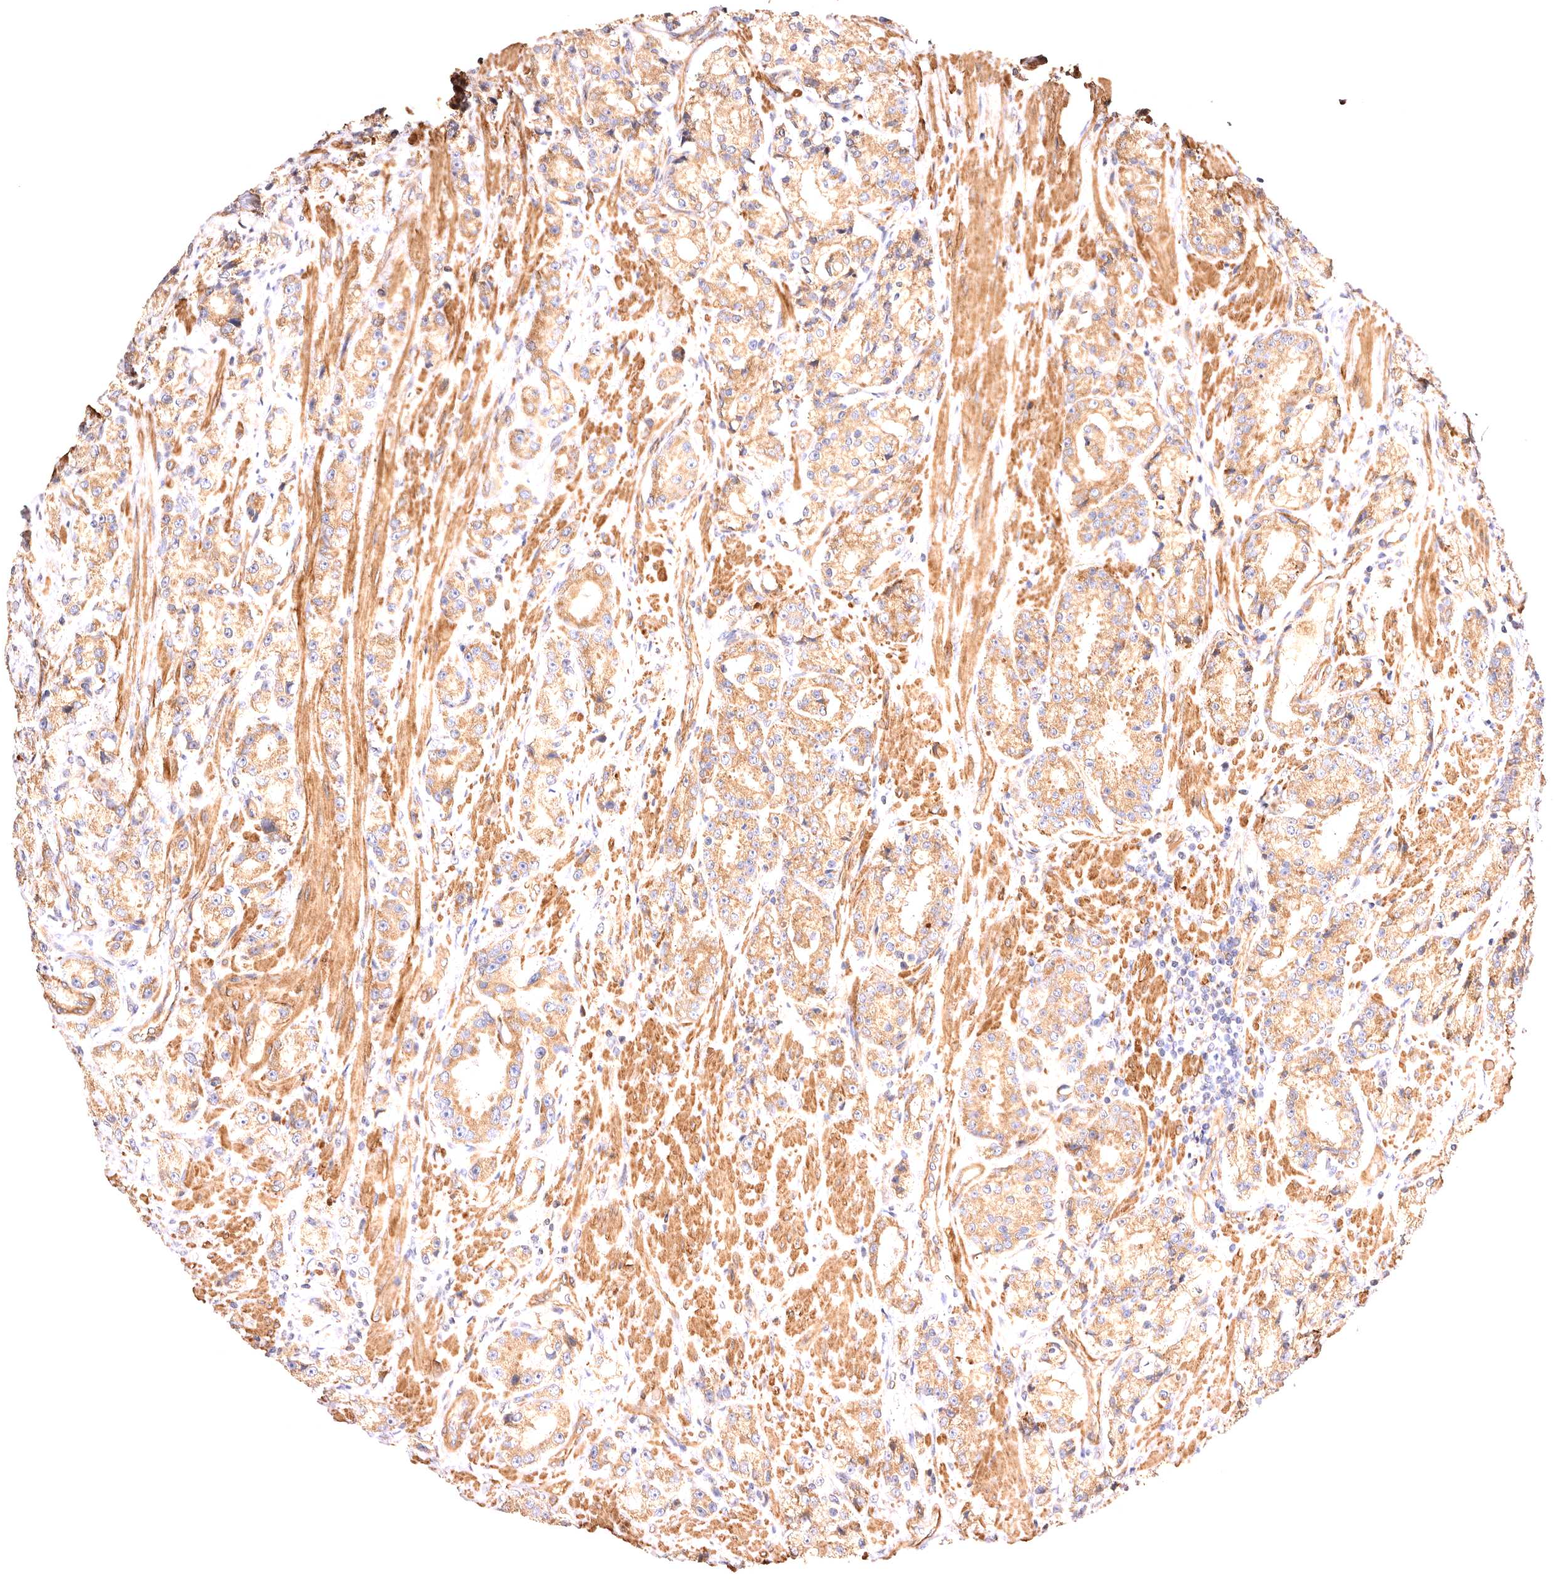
{"staining": {"intensity": "moderate", "quantity": ">75%", "location": "cytoplasmic/membranous"}, "tissue": "prostate cancer", "cell_type": "Tumor cells", "image_type": "cancer", "snomed": [{"axis": "morphology", "description": "Adenocarcinoma, High grade"}, {"axis": "topography", "description": "Prostate"}], "caption": "The immunohistochemical stain highlights moderate cytoplasmic/membranous expression in tumor cells of adenocarcinoma (high-grade) (prostate) tissue. The staining was performed using DAB to visualize the protein expression in brown, while the nuclei were stained in blue with hematoxylin (Magnification: 20x).", "gene": "VPS45", "patient": {"sex": "male", "age": 60}}